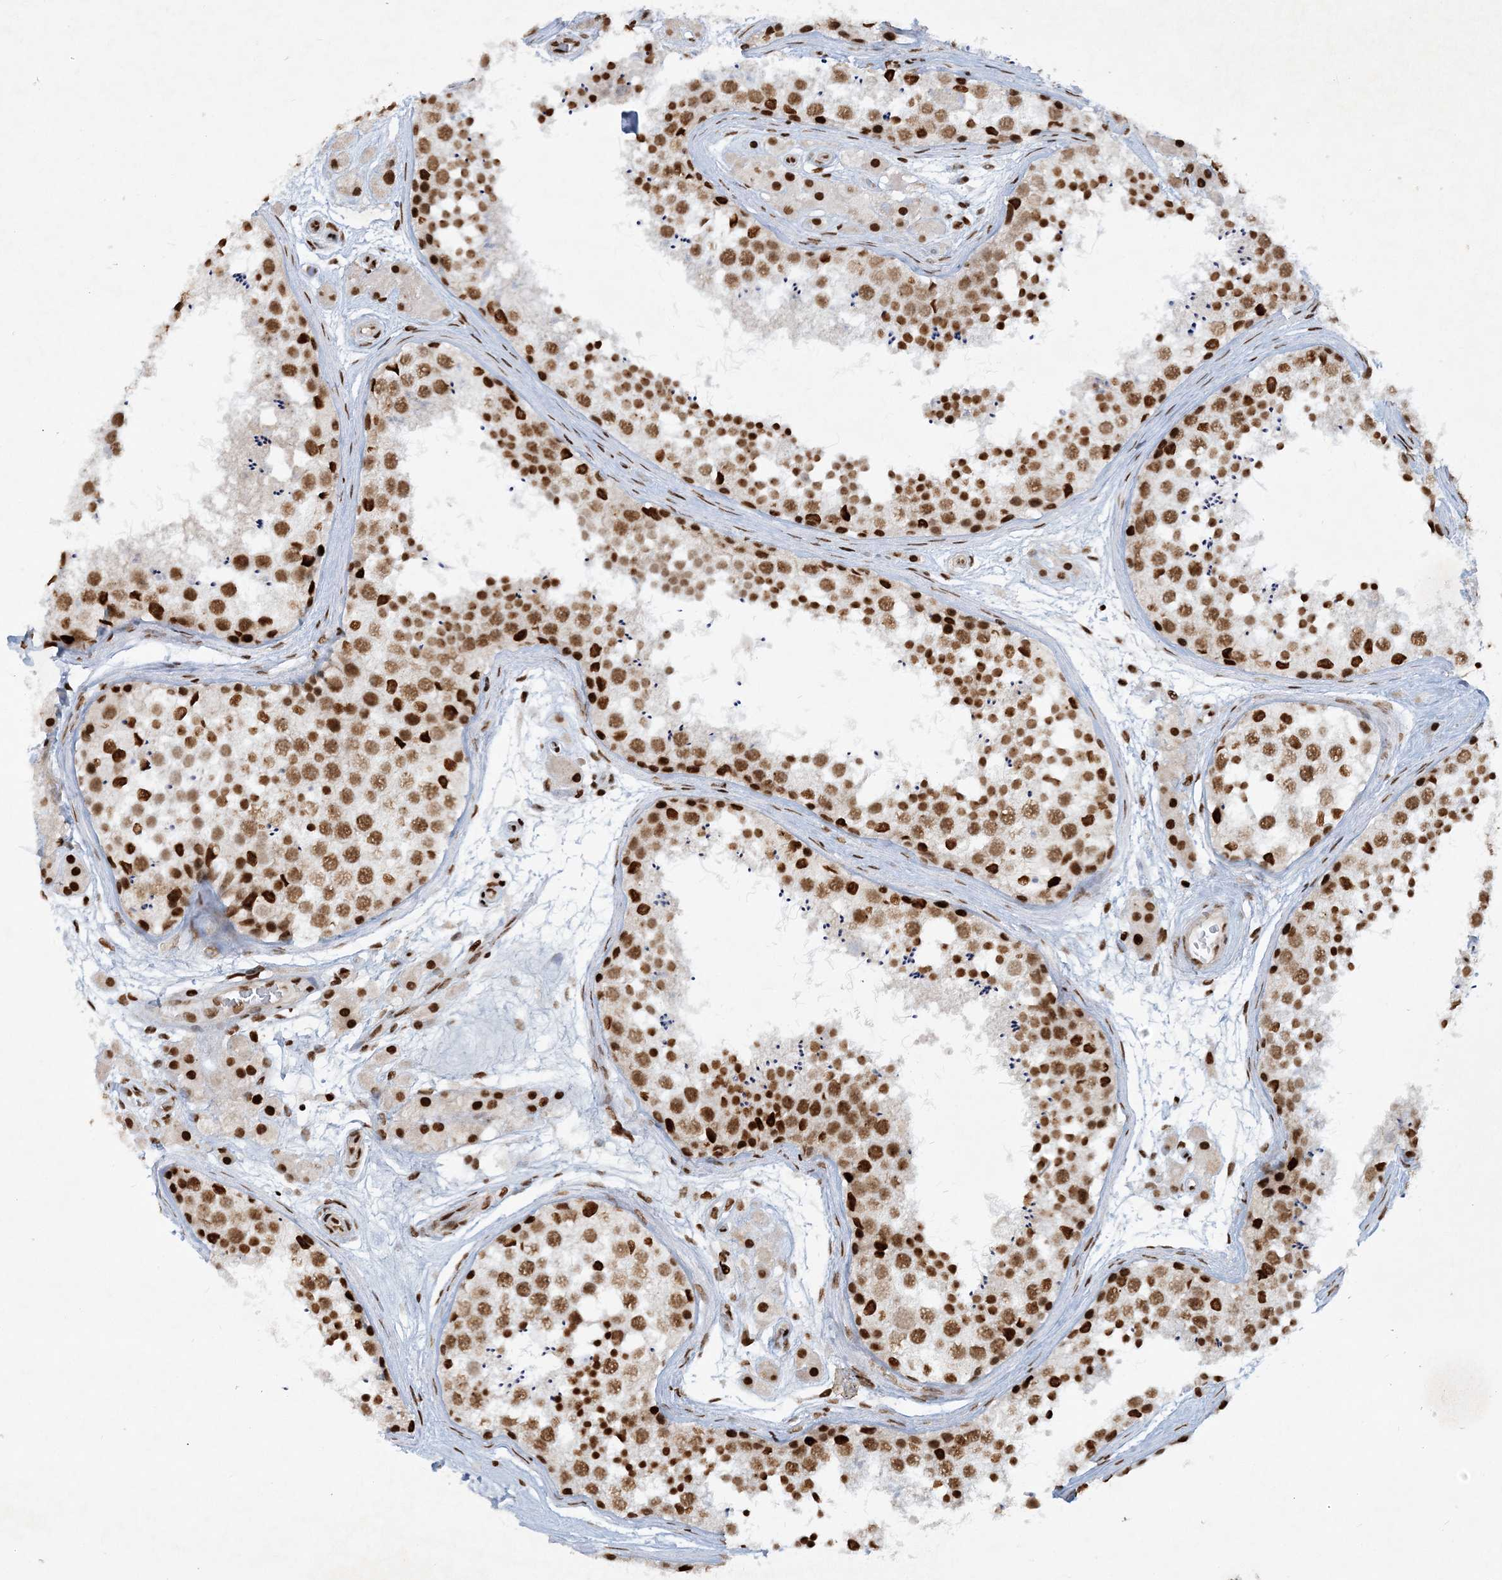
{"staining": {"intensity": "strong", "quantity": ">75%", "location": "nuclear"}, "tissue": "testis", "cell_type": "Cells in seminiferous ducts", "image_type": "normal", "snomed": [{"axis": "morphology", "description": "Normal tissue, NOS"}, {"axis": "topography", "description": "Testis"}], "caption": "Testis stained with a brown dye shows strong nuclear positive expression in about >75% of cells in seminiferous ducts.", "gene": "DELE1", "patient": {"sex": "male", "age": 56}}